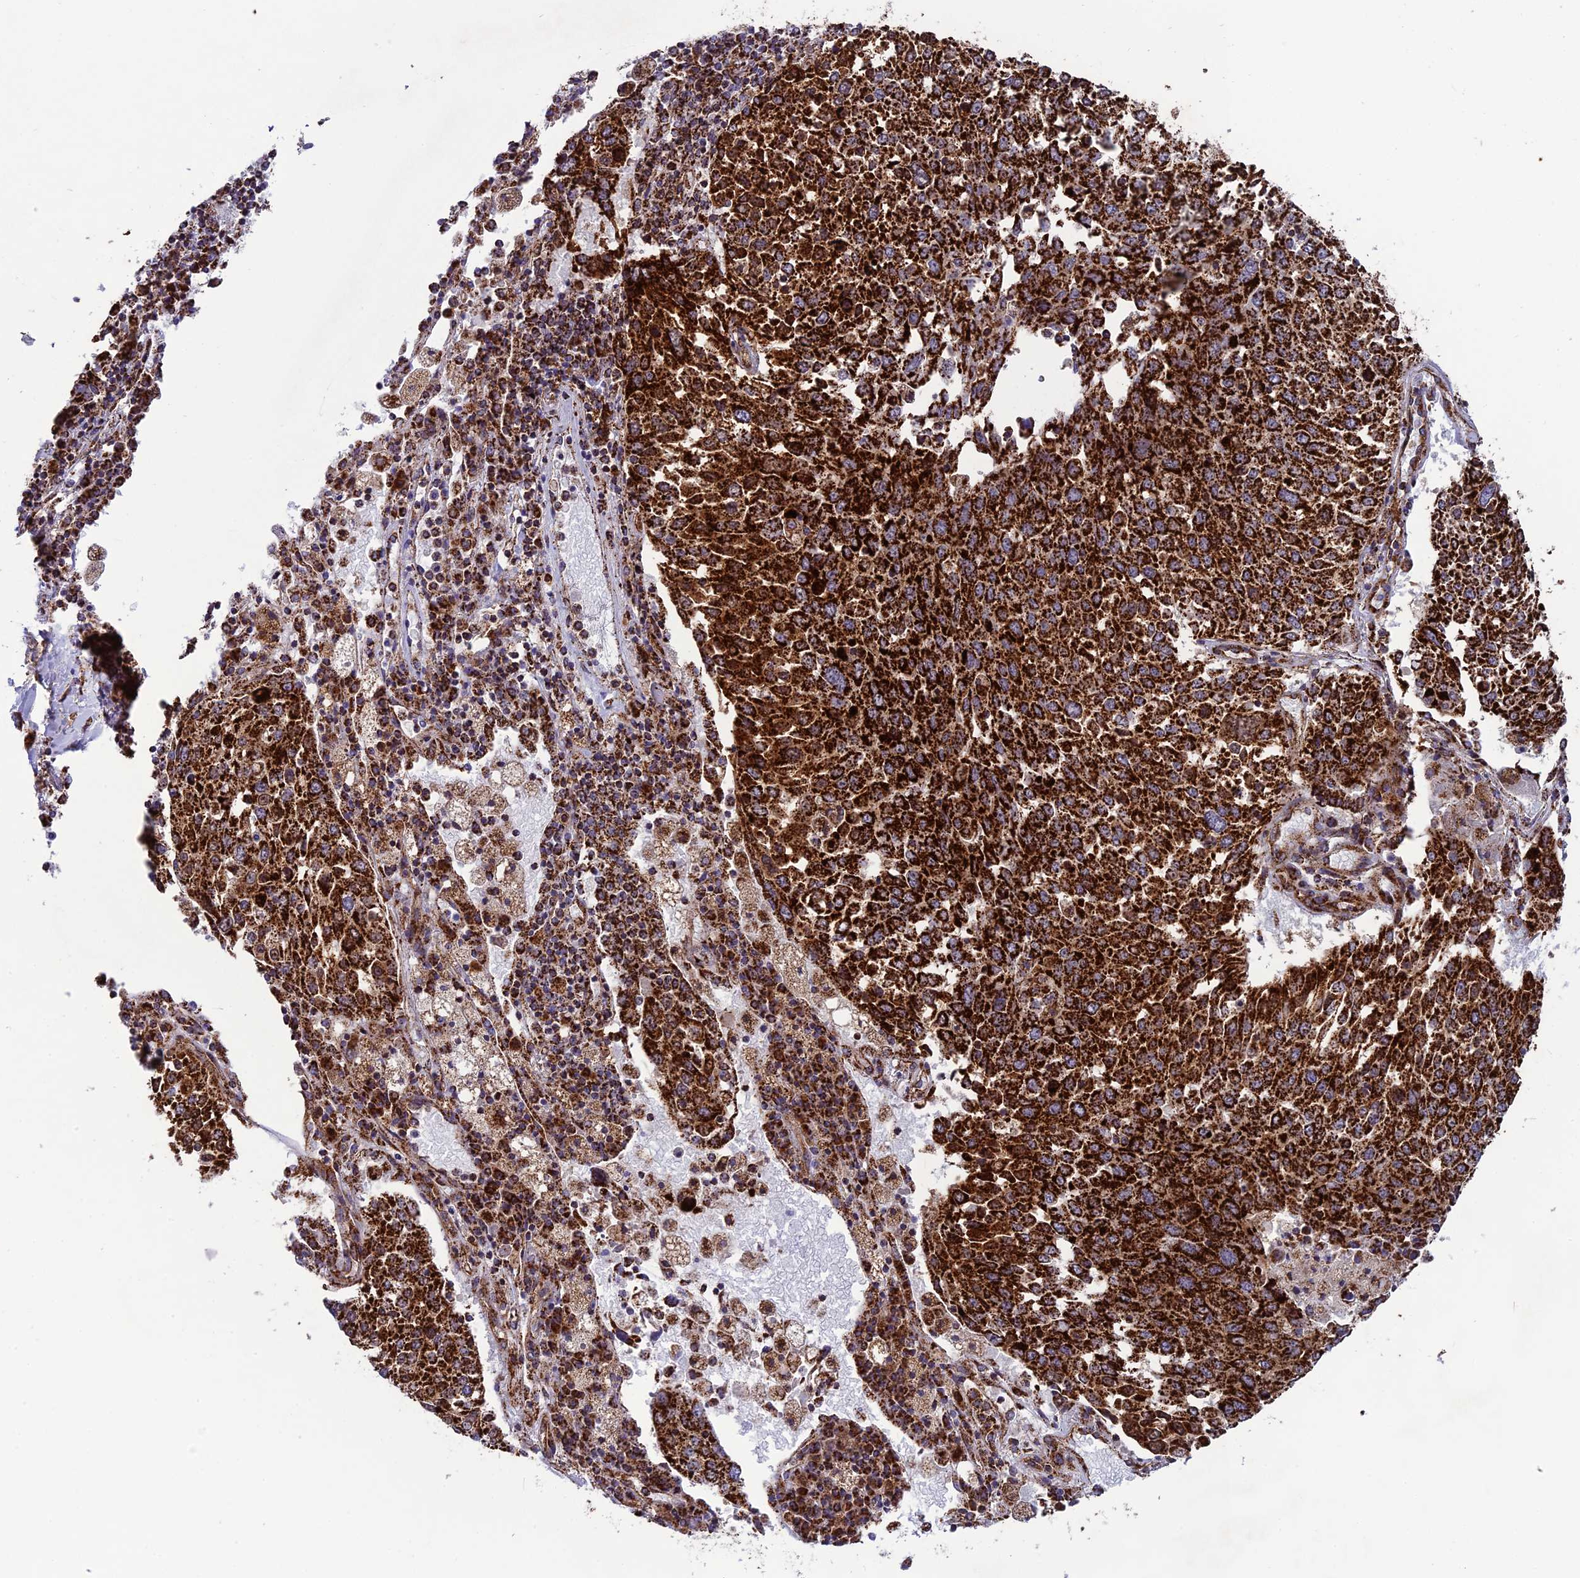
{"staining": {"intensity": "strong", "quantity": ">75%", "location": "cytoplasmic/membranous"}, "tissue": "lung cancer", "cell_type": "Tumor cells", "image_type": "cancer", "snomed": [{"axis": "morphology", "description": "Squamous cell carcinoma, NOS"}, {"axis": "topography", "description": "Lung"}], "caption": "This is a photomicrograph of IHC staining of lung cancer, which shows strong expression in the cytoplasmic/membranous of tumor cells.", "gene": "MRPS18B", "patient": {"sex": "male", "age": 65}}